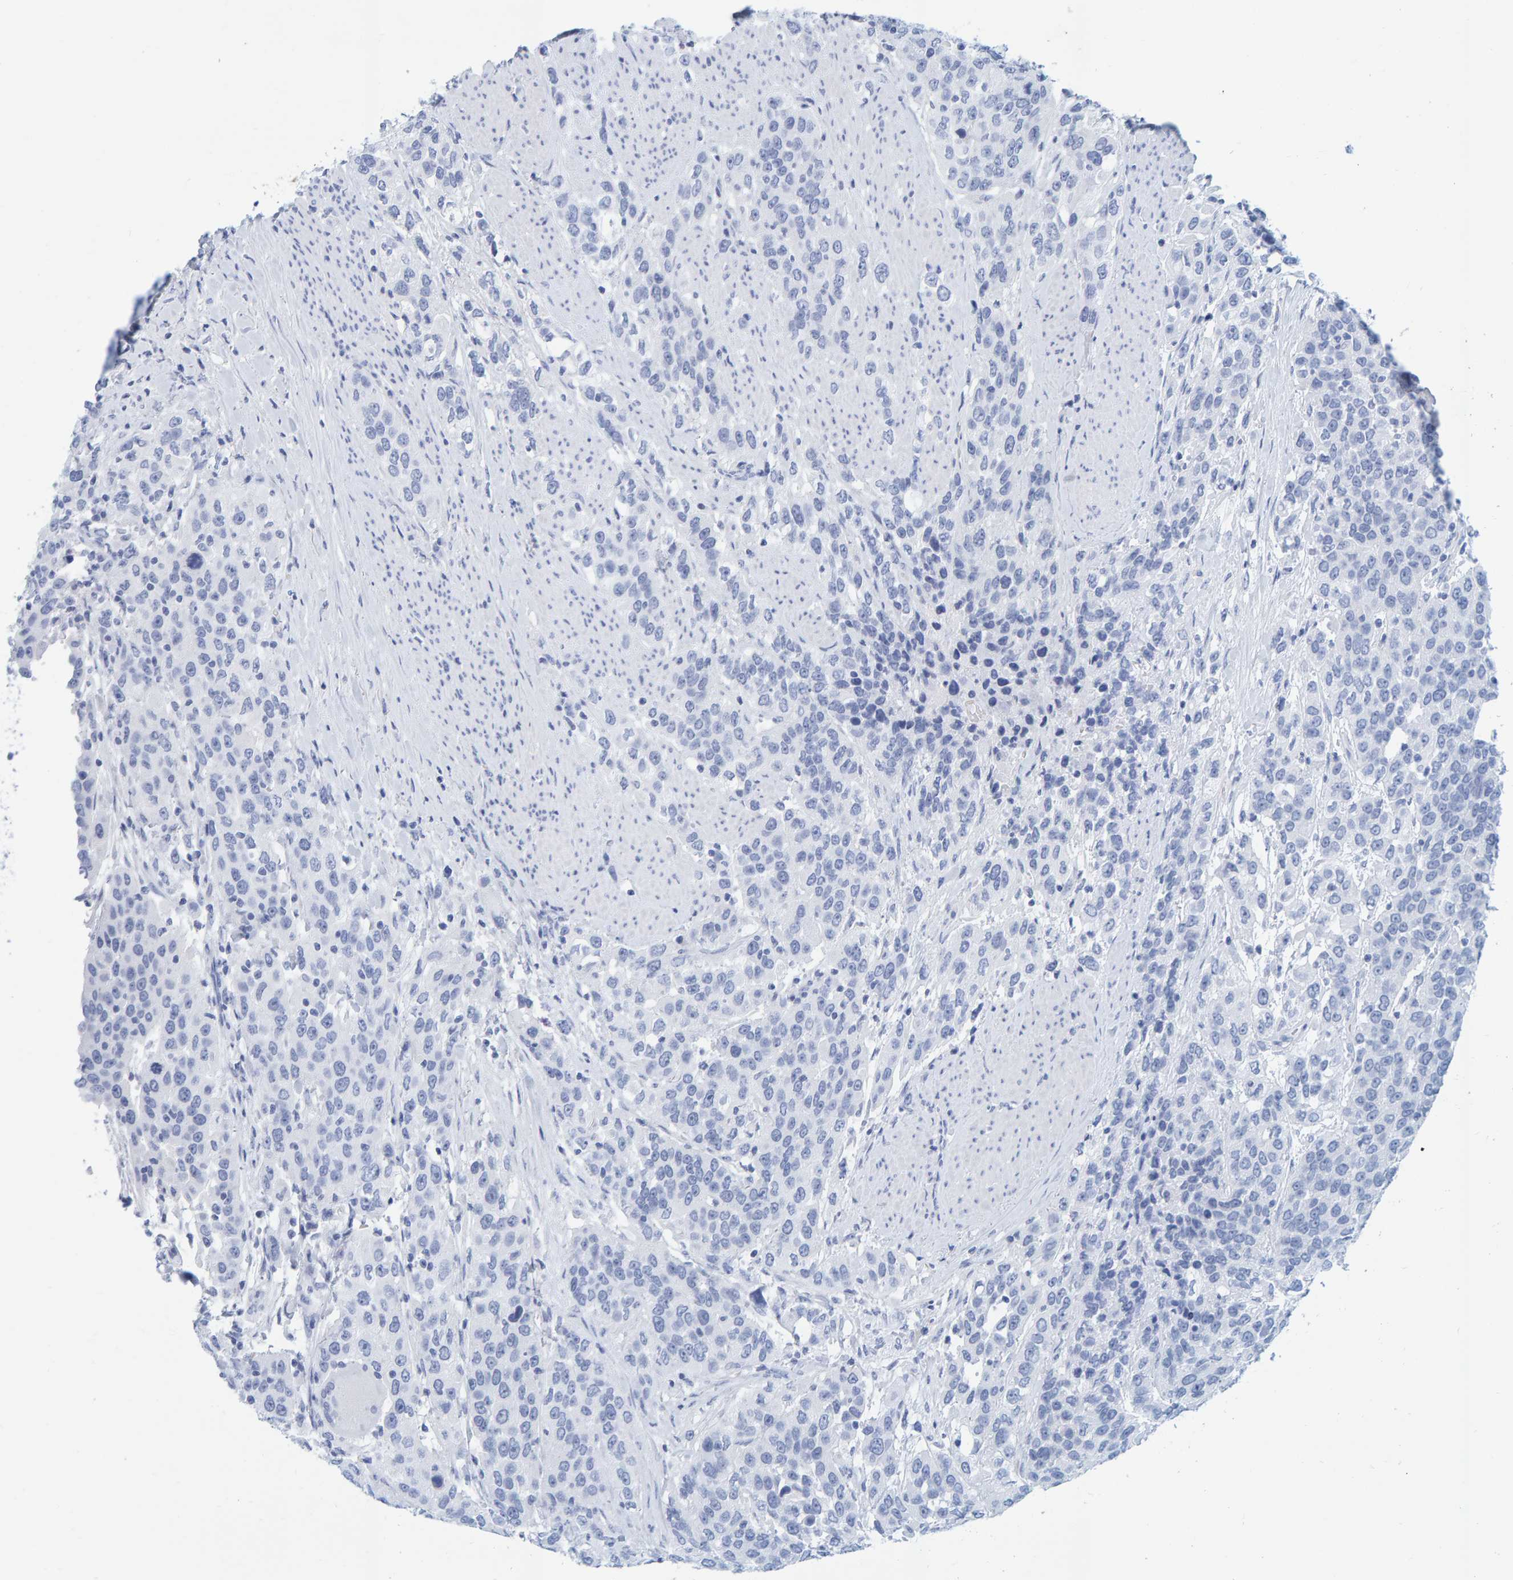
{"staining": {"intensity": "negative", "quantity": "none", "location": "none"}, "tissue": "urothelial cancer", "cell_type": "Tumor cells", "image_type": "cancer", "snomed": [{"axis": "morphology", "description": "Urothelial carcinoma, High grade"}, {"axis": "topography", "description": "Urinary bladder"}], "caption": "IHC of urothelial carcinoma (high-grade) displays no staining in tumor cells.", "gene": "SFTPC", "patient": {"sex": "female", "age": 80}}